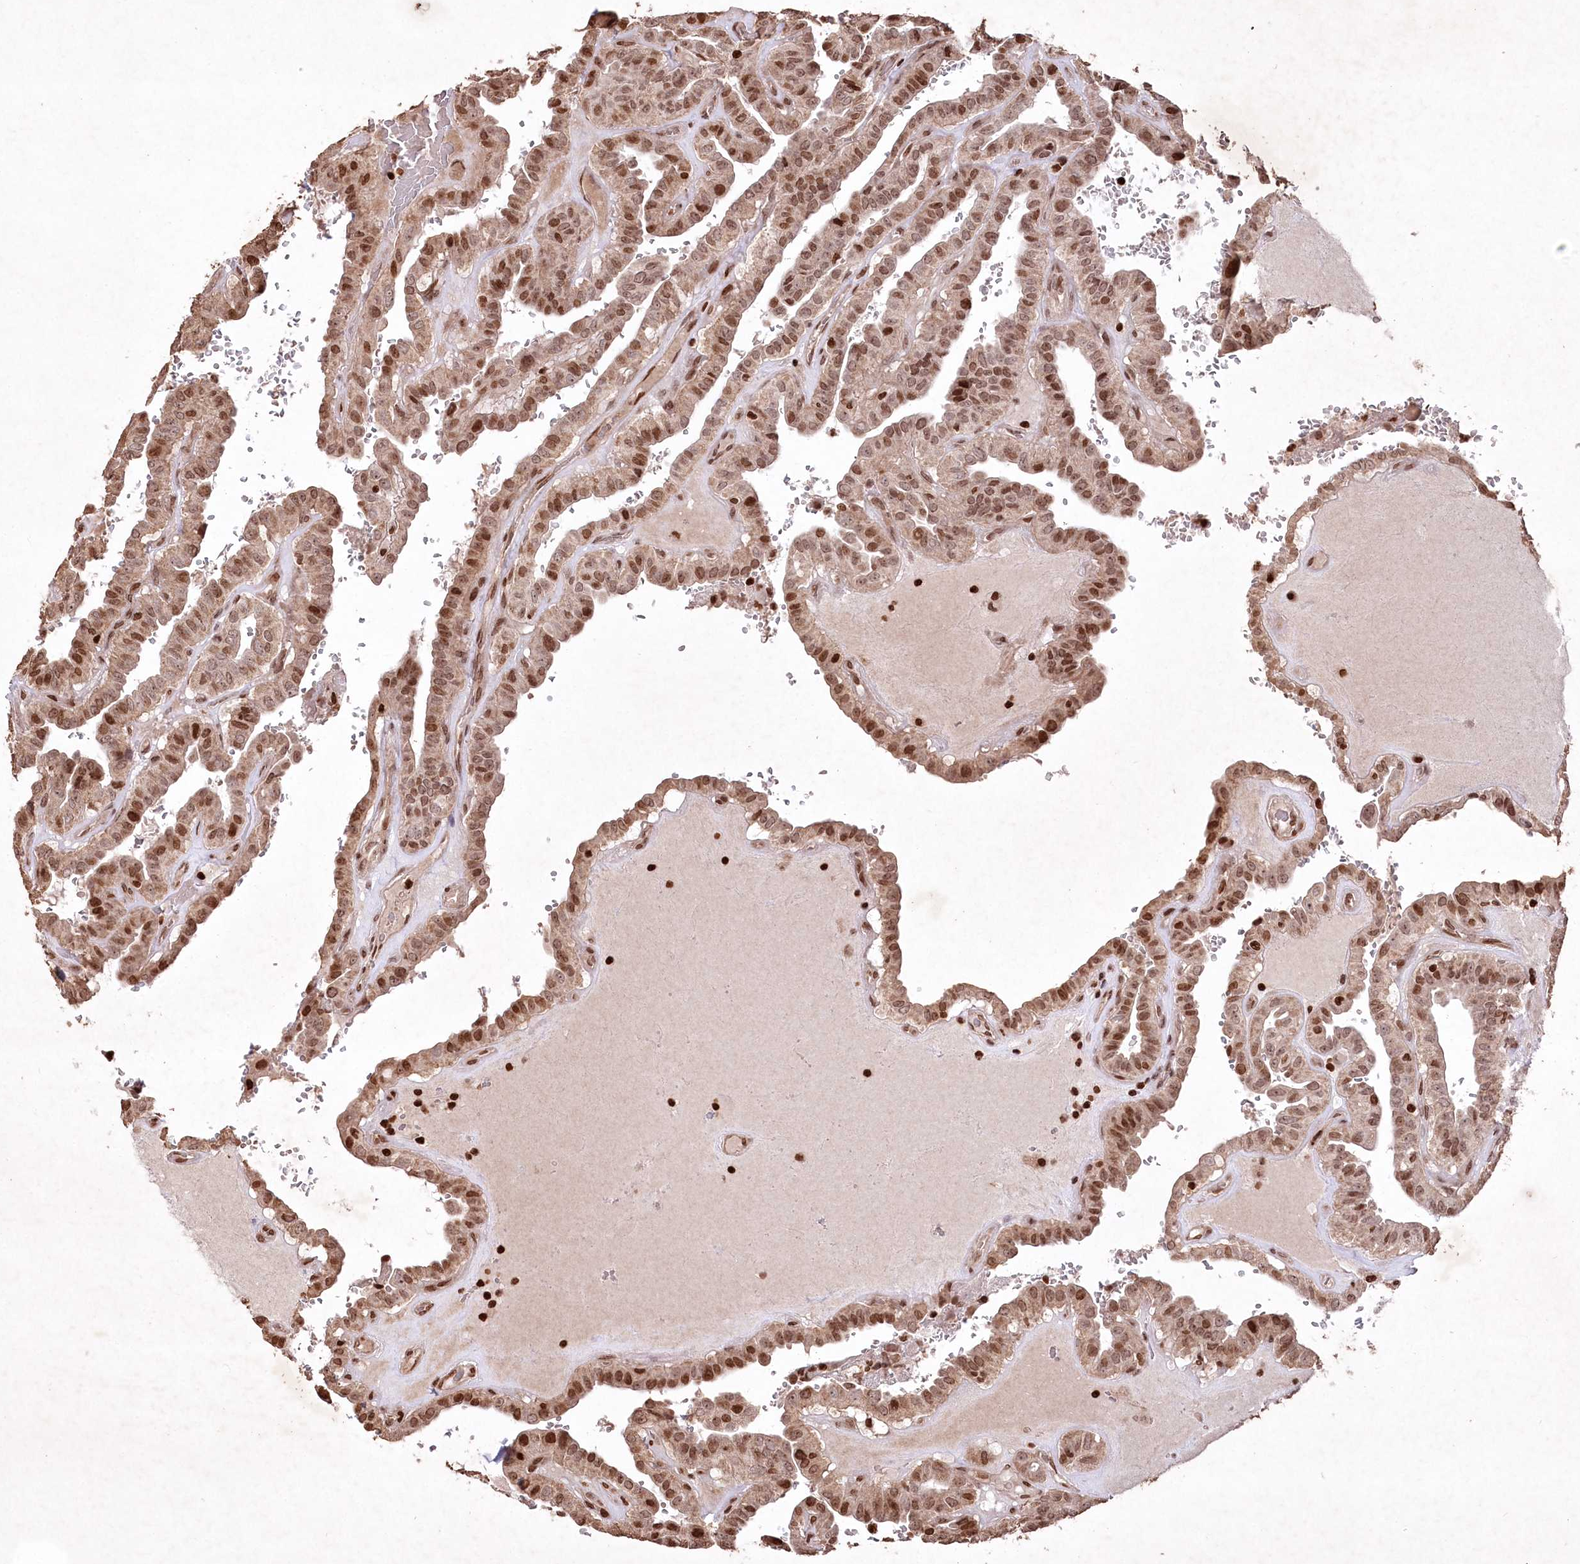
{"staining": {"intensity": "moderate", "quantity": ">75%", "location": "nuclear"}, "tissue": "thyroid cancer", "cell_type": "Tumor cells", "image_type": "cancer", "snomed": [{"axis": "morphology", "description": "Papillary adenocarcinoma, NOS"}, {"axis": "topography", "description": "Thyroid gland"}], "caption": "High-magnification brightfield microscopy of papillary adenocarcinoma (thyroid) stained with DAB (brown) and counterstained with hematoxylin (blue). tumor cells exhibit moderate nuclear positivity is seen in approximately>75% of cells.", "gene": "CCSER2", "patient": {"sex": "male", "age": 77}}